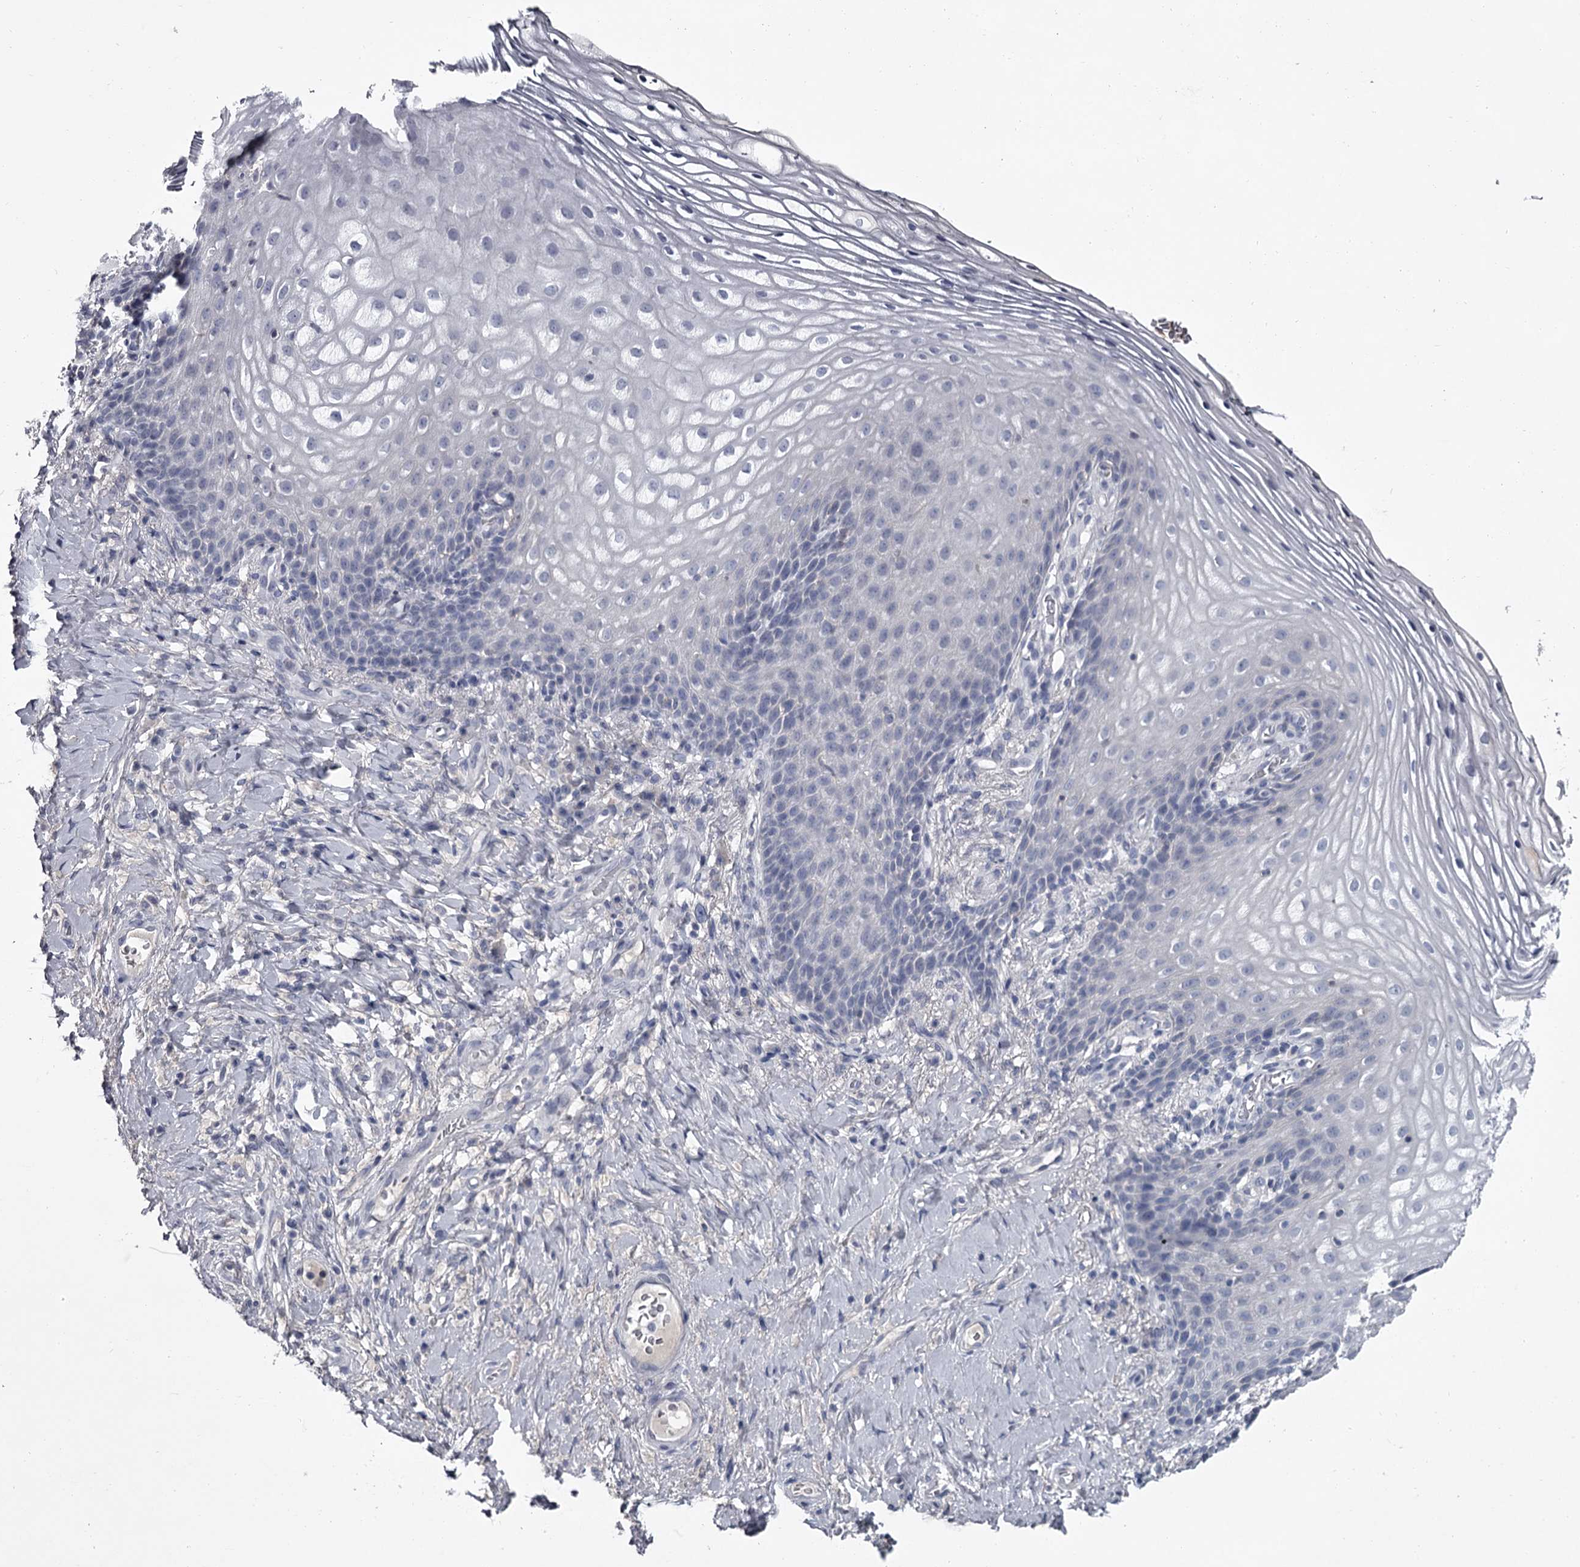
{"staining": {"intensity": "negative", "quantity": "none", "location": "none"}, "tissue": "vagina", "cell_type": "Squamous epithelial cells", "image_type": "normal", "snomed": [{"axis": "morphology", "description": "Normal tissue, NOS"}, {"axis": "topography", "description": "Vagina"}], "caption": "This is a micrograph of immunohistochemistry (IHC) staining of unremarkable vagina, which shows no positivity in squamous epithelial cells. The staining was performed using DAB (3,3'-diaminobenzidine) to visualize the protein expression in brown, while the nuclei were stained in blue with hematoxylin (Magnification: 20x).", "gene": "DAO", "patient": {"sex": "female", "age": 60}}